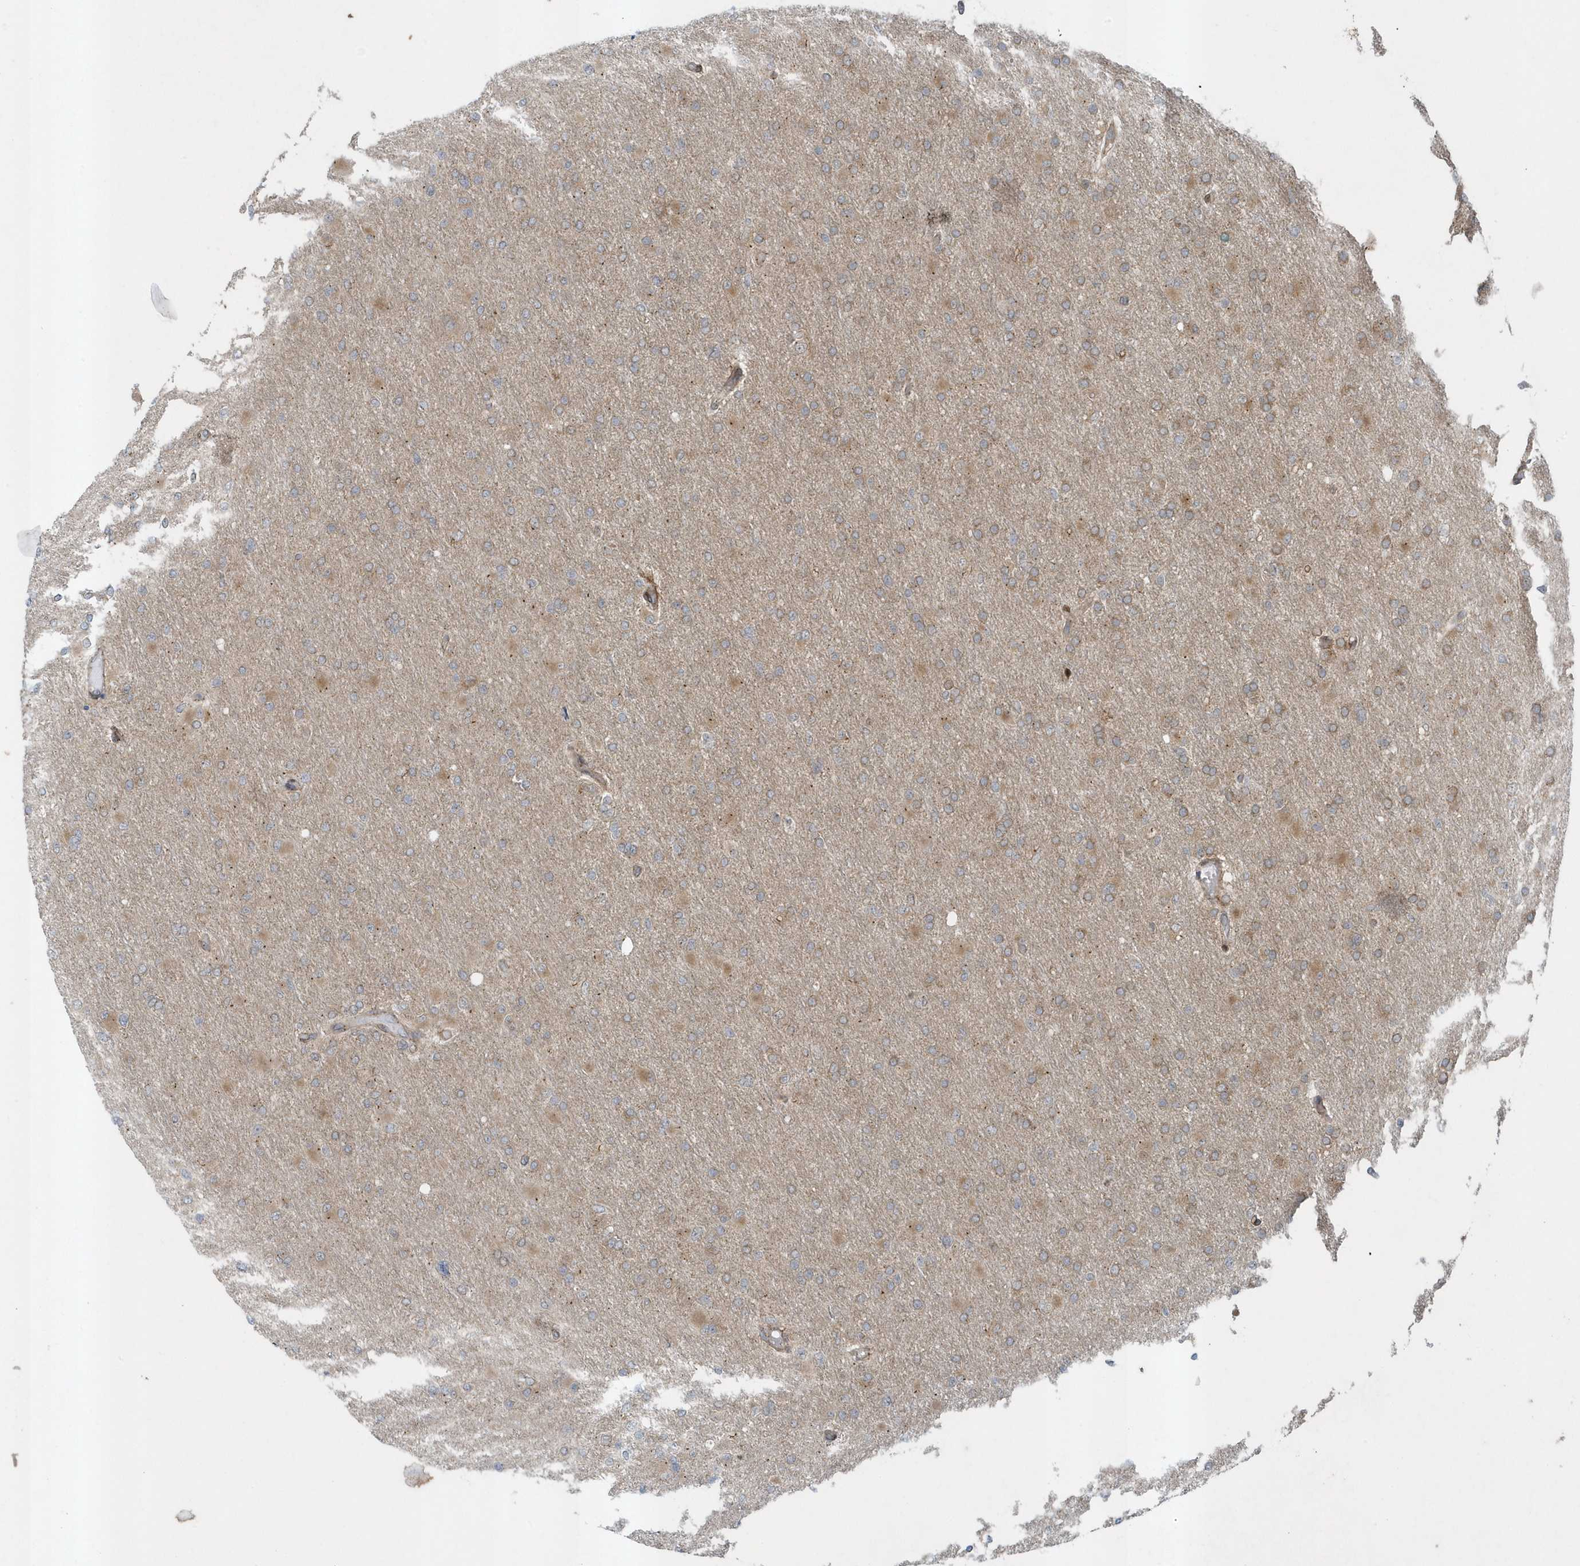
{"staining": {"intensity": "weak", "quantity": "25%-75%", "location": "cytoplasmic/membranous"}, "tissue": "glioma", "cell_type": "Tumor cells", "image_type": "cancer", "snomed": [{"axis": "morphology", "description": "Glioma, malignant, High grade"}, {"axis": "topography", "description": "Cerebral cortex"}], "caption": "DAB (3,3'-diaminobenzidine) immunohistochemical staining of human glioma reveals weak cytoplasmic/membranous protein expression in approximately 25%-75% of tumor cells.", "gene": "FAM98A", "patient": {"sex": "female", "age": 36}}